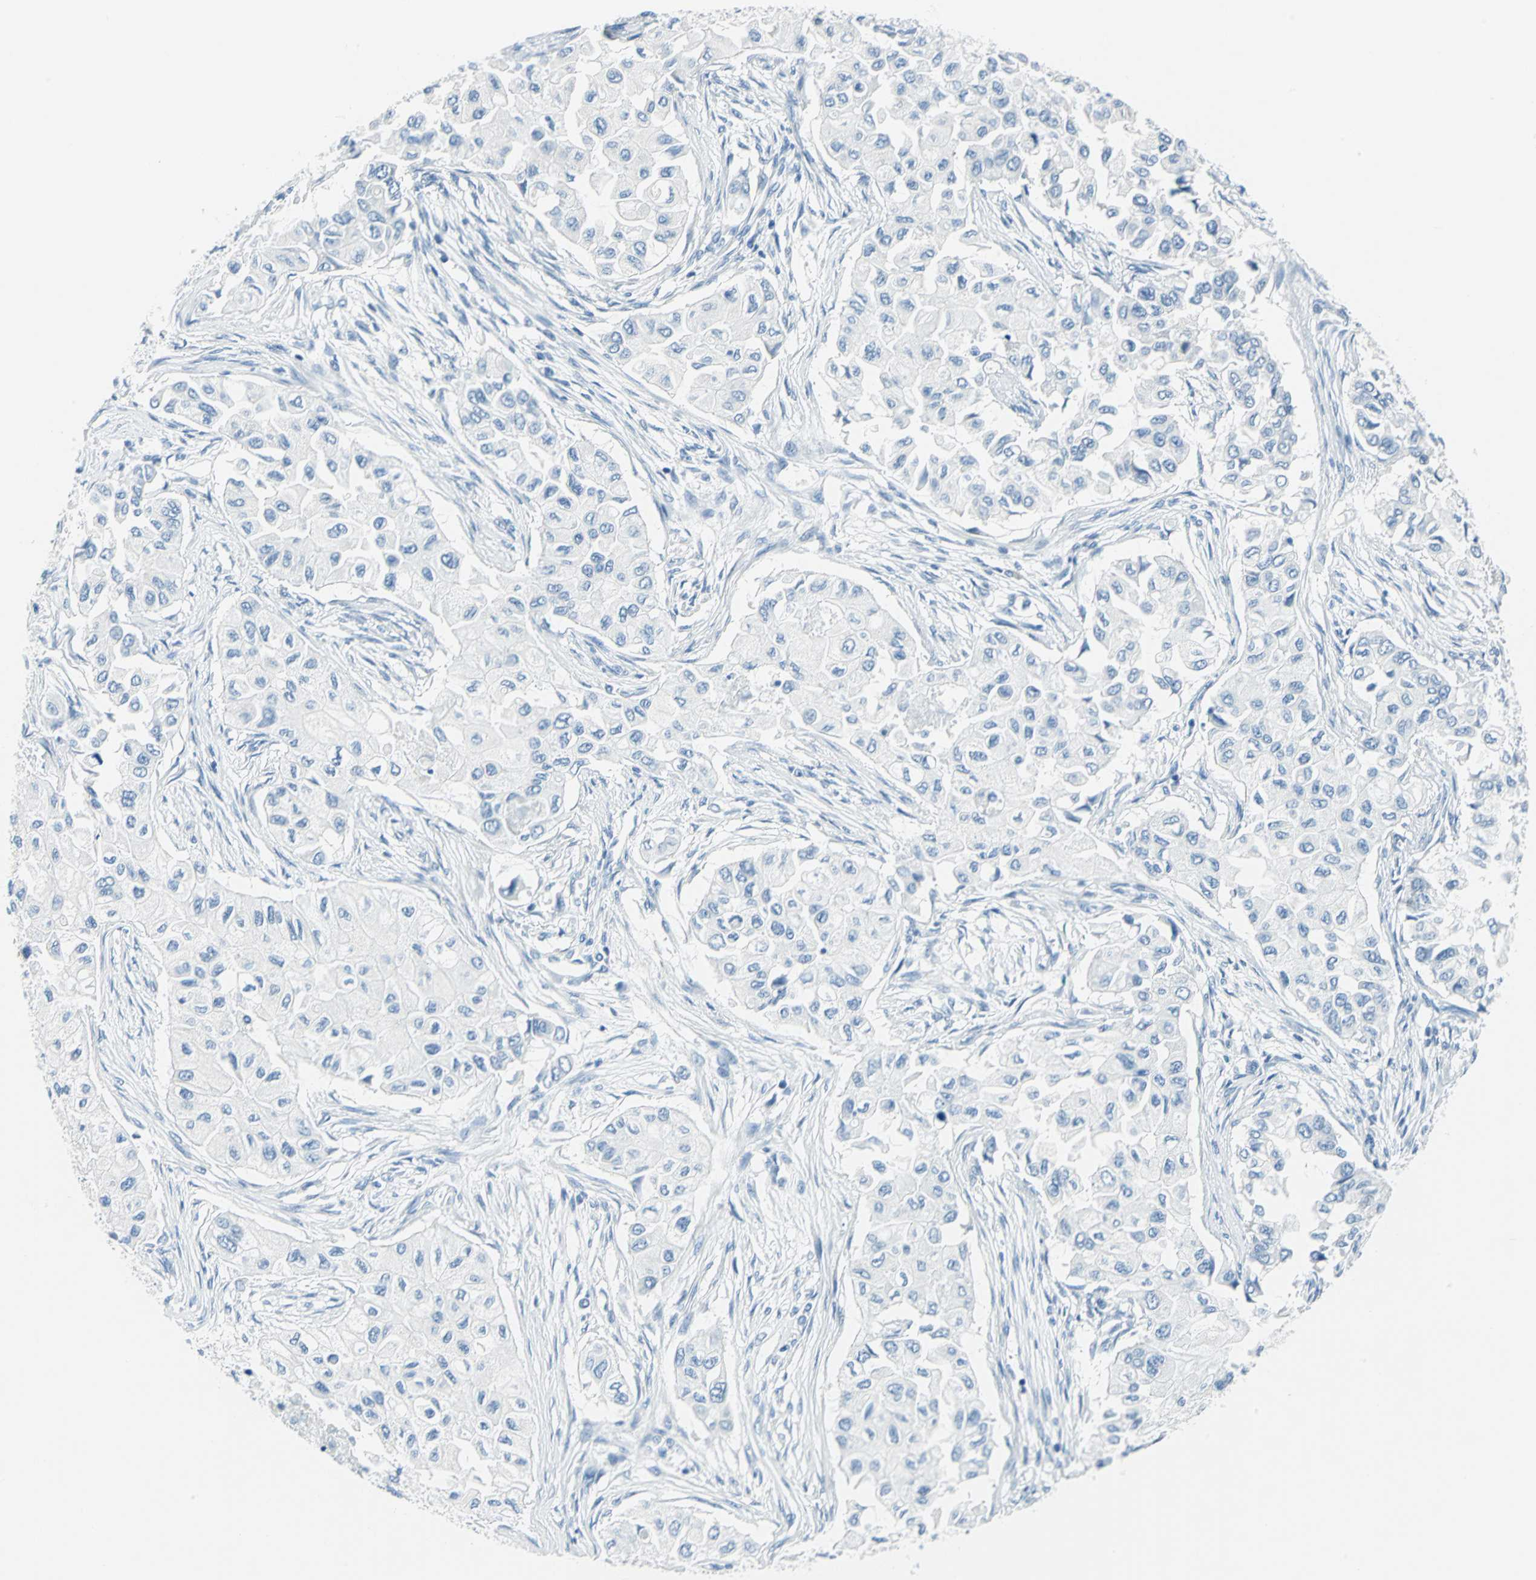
{"staining": {"intensity": "negative", "quantity": "none", "location": "none"}, "tissue": "breast cancer", "cell_type": "Tumor cells", "image_type": "cancer", "snomed": [{"axis": "morphology", "description": "Normal tissue, NOS"}, {"axis": "morphology", "description": "Duct carcinoma"}, {"axis": "topography", "description": "Breast"}], "caption": "Tumor cells are negative for brown protein staining in breast intraductal carcinoma.", "gene": "AKR1A1", "patient": {"sex": "female", "age": 49}}